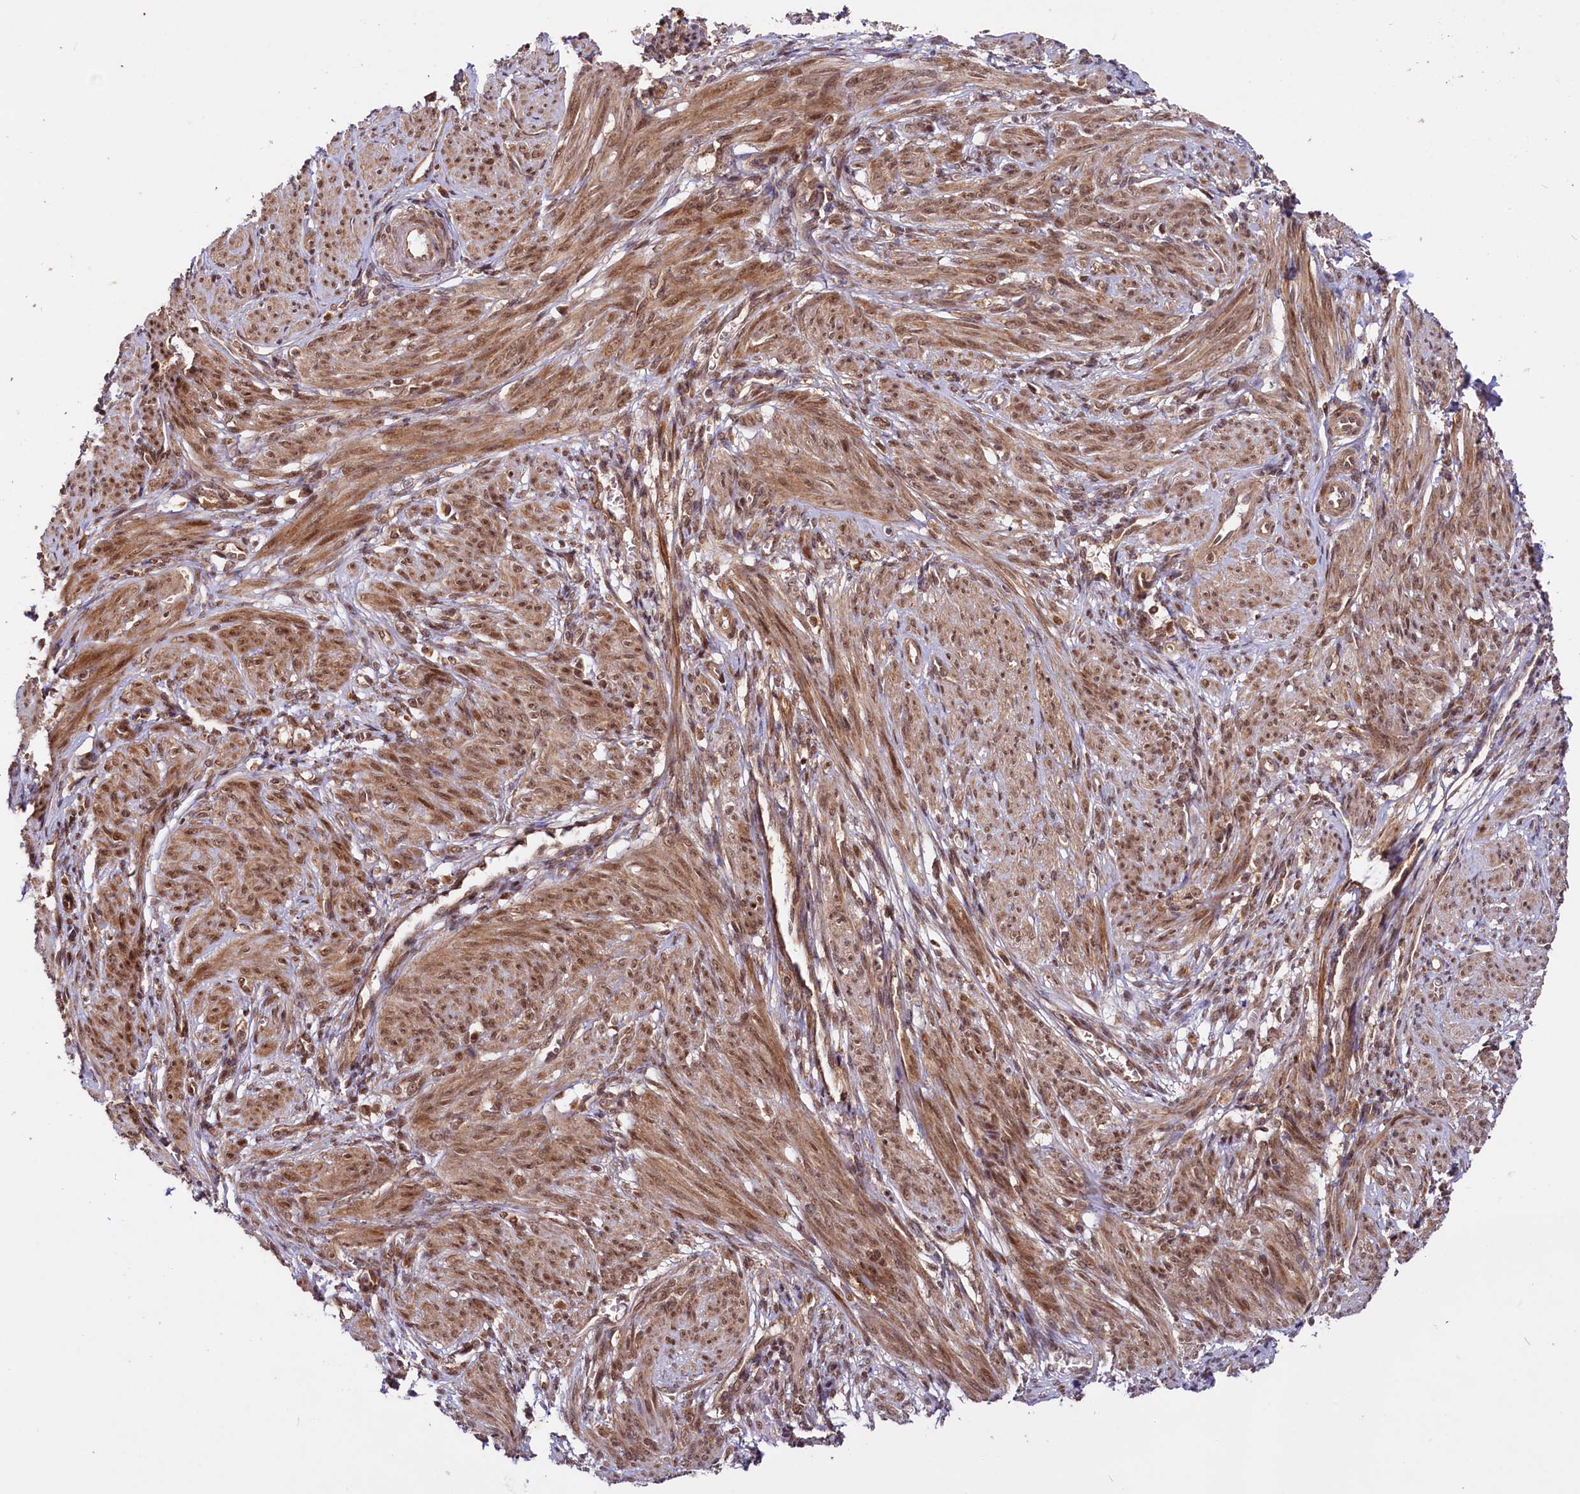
{"staining": {"intensity": "strong", "quantity": ">75%", "location": "cytoplasmic/membranous,nuclear"}, "tissue": "smooth muscle", "cell_type": "Smooth muscle cells", "image_type": "normal", "snomed": [{"axis": "morphology", "description": "Normal tissue, NOS"}, {"axis": "topography", "description": "Smooth muscle"}], "caption": "DAB (3,3'-diaminobenzidine) immunohistochemical staining of normal smooth muscle demonstrates strong cytoplasmic/membranous,nuclear protein positivity in approximately >75% of smooth muscle cells.", "gene": "UBE3A", "patient": {"sex": "female", "age": 39}}